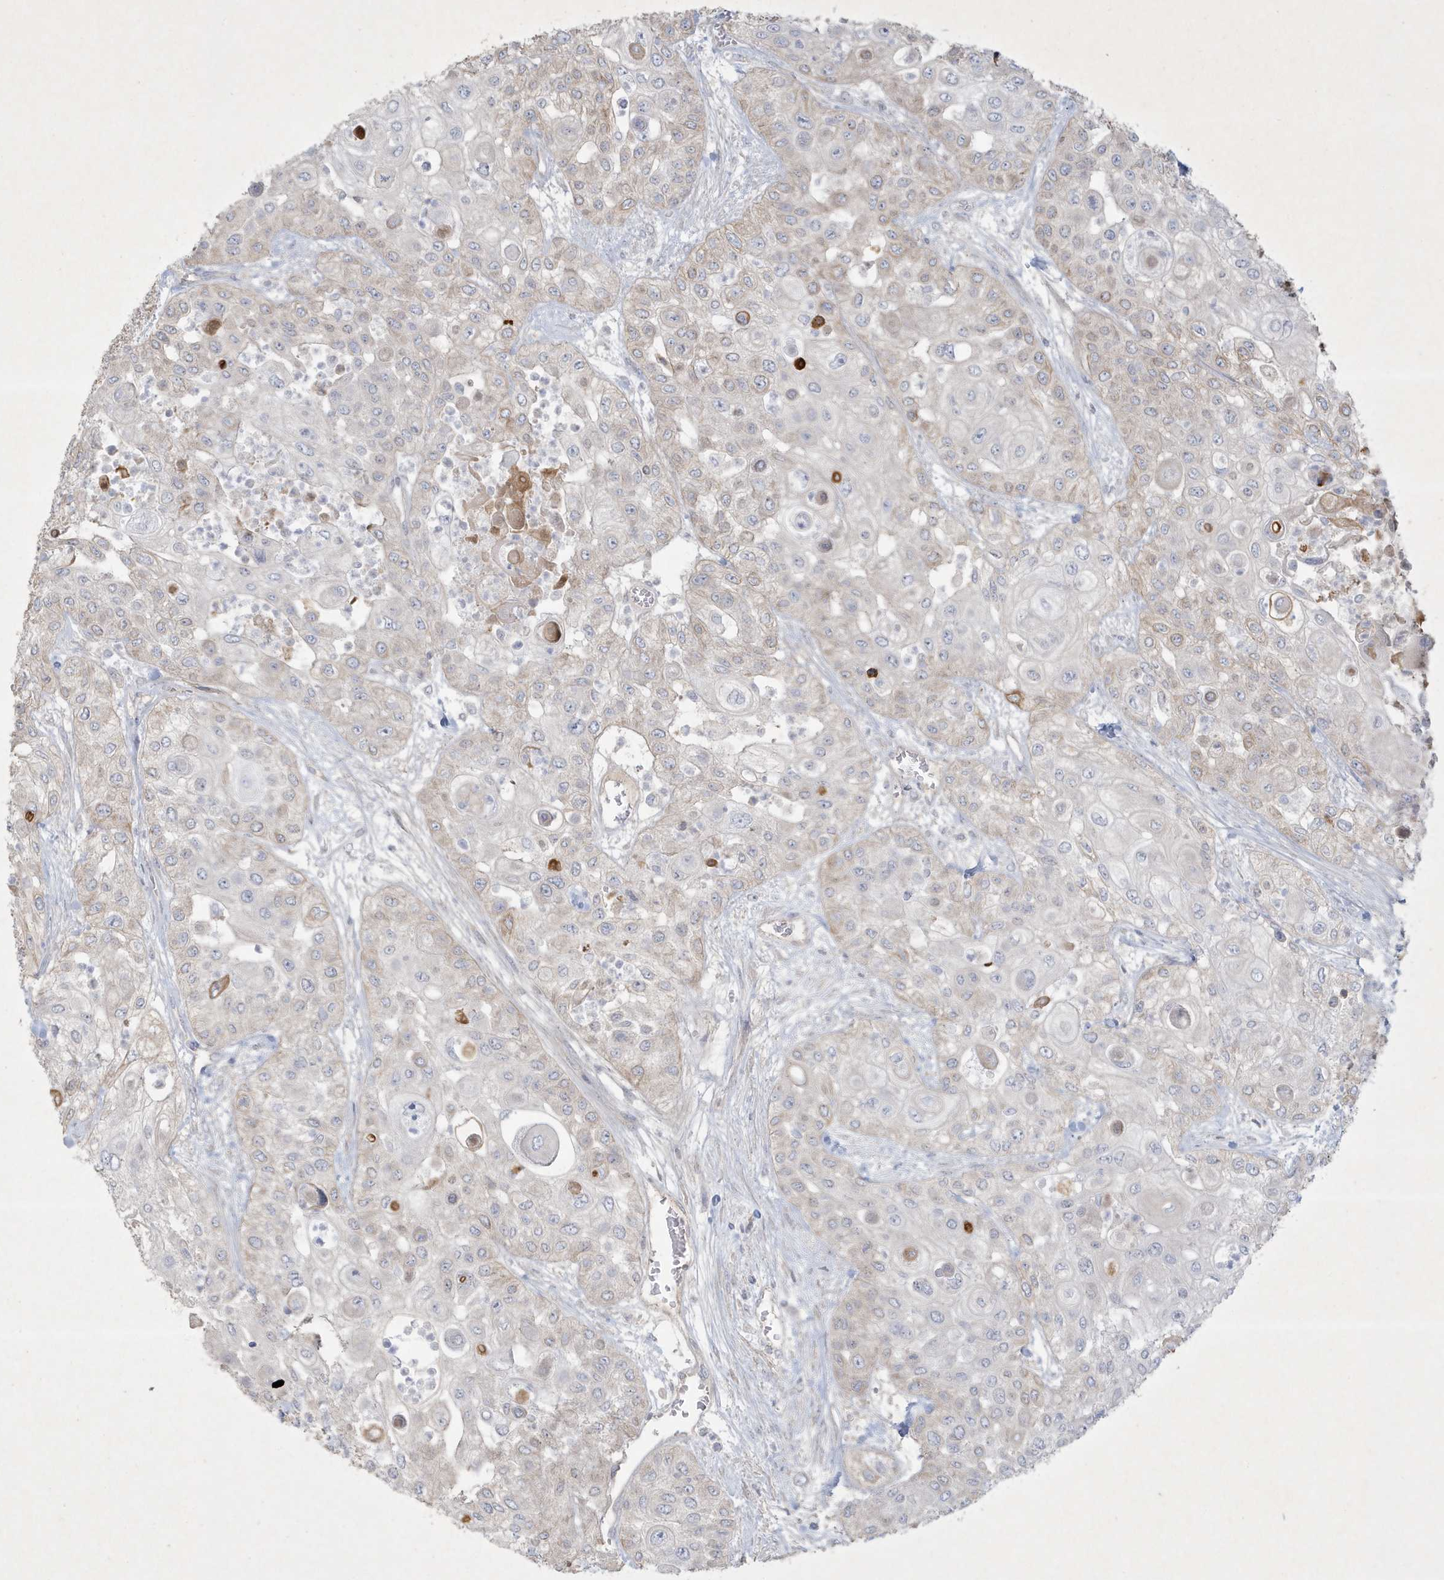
{"staining": {"intensity": "negative", "quantity": "none", "location": "none"}, "tissue": "urothelial cancer", "cell_type": "Tumor cells", "image_type": "cancer", "snomed": [{"axis": "morphology", "description": "Urothelial carcinoma, High grade"}, {"axis": "topography", "description": "Urinary bladder"}], "caption": "DAB immunohistochemical staining of human urothelial cancer shows no significant positivity in tumor cells.", "gene": "CCDC24", "patient": {"sex": "female", "age": 79}}